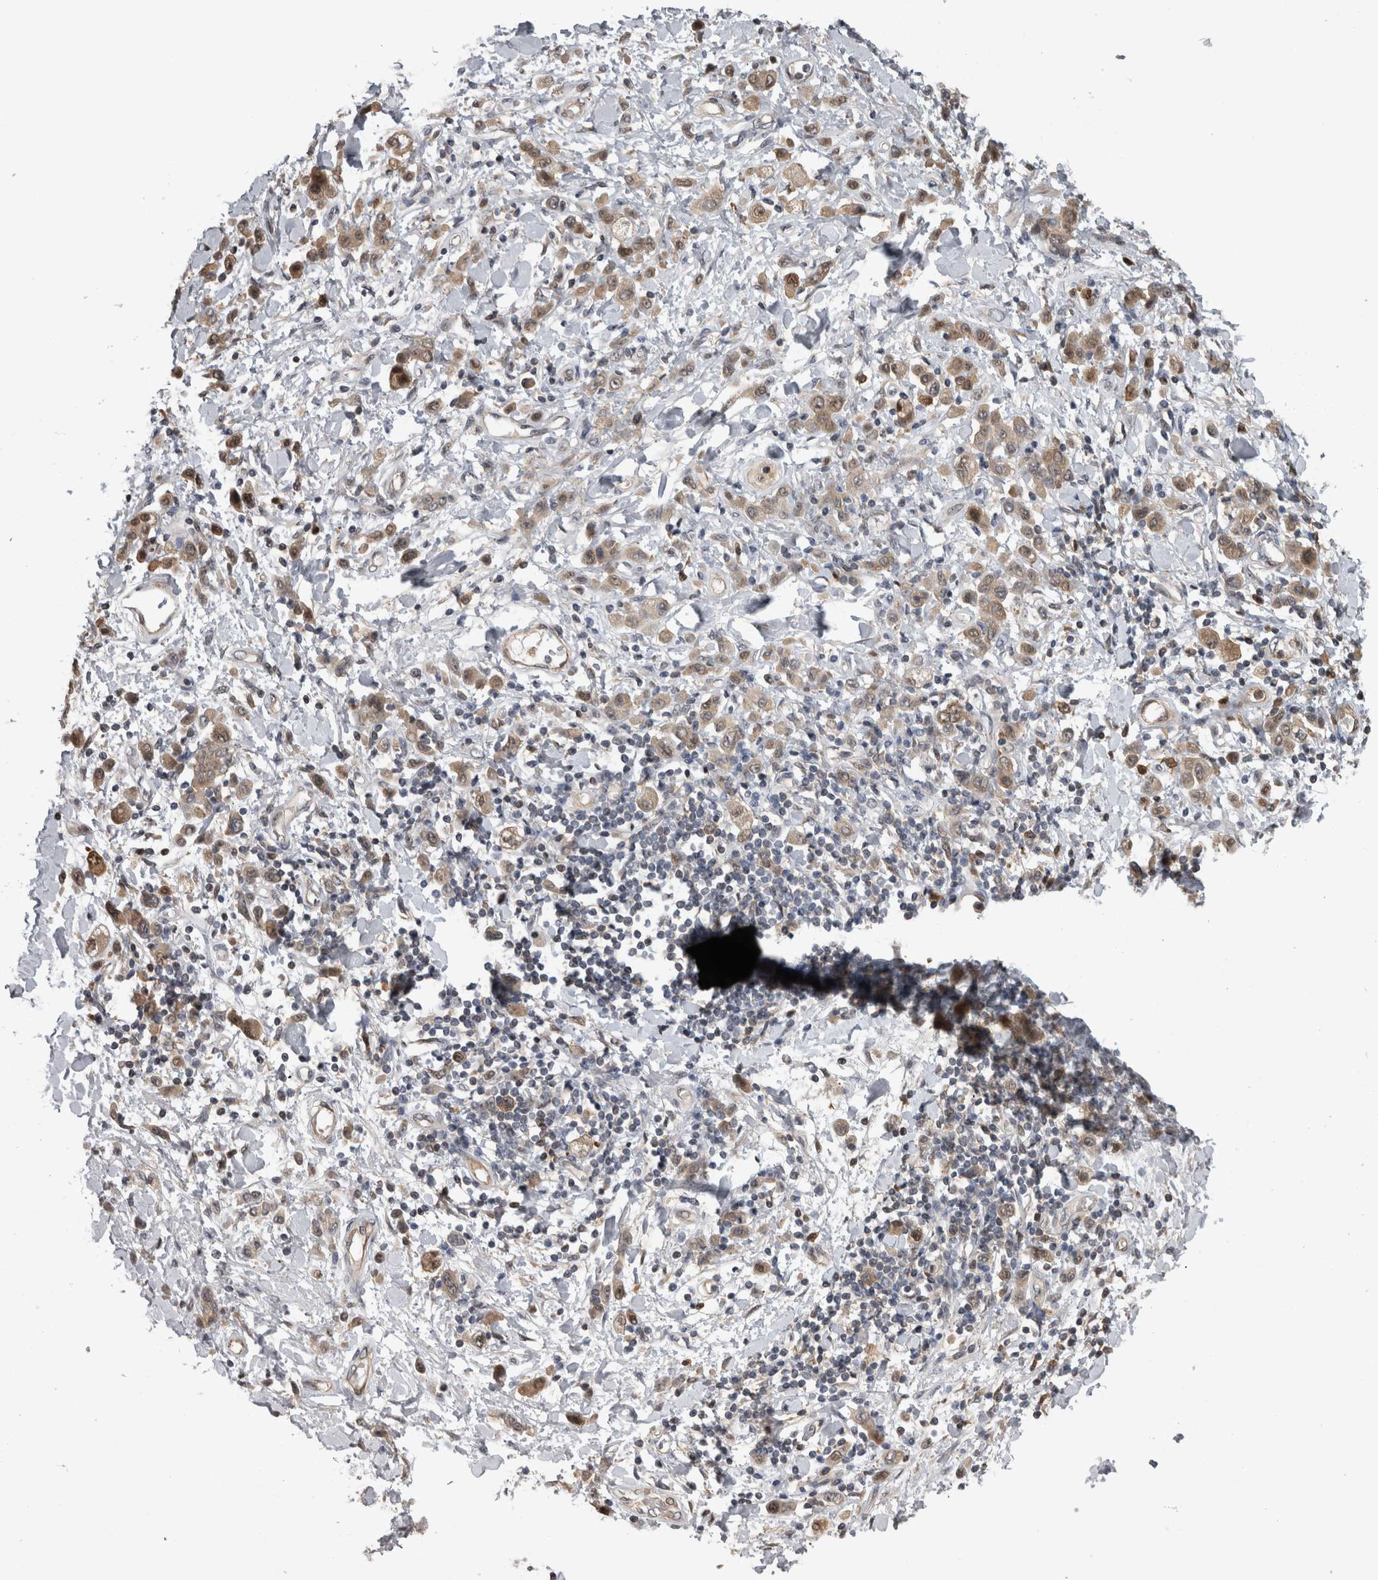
{"staining": {"intensity": "weak", "quantity": ">75%", "location": "cytoplasmic/membranous"}, "tissue": "stomach cancer", "cell_type": "Tumor cells", "image_type": "cancer", "snomed": [{"axis": "morphology", "description": "Normal tissue, NOS"}, {"axis": "morphology", "description": "Adenocarcinoma, NOS"}, {"axis": "topography", "description": "Stomach"}], "caption": "A high-resolution histopathology image shows immunohistochemistry staining of adenocarcinoma (stomach), which exhibits weak cytoplasmic/membranous positivity in approximately >75% of tumor cells.", "gene": "USH1G", "patient": {"sex": "male", "age": 82}}